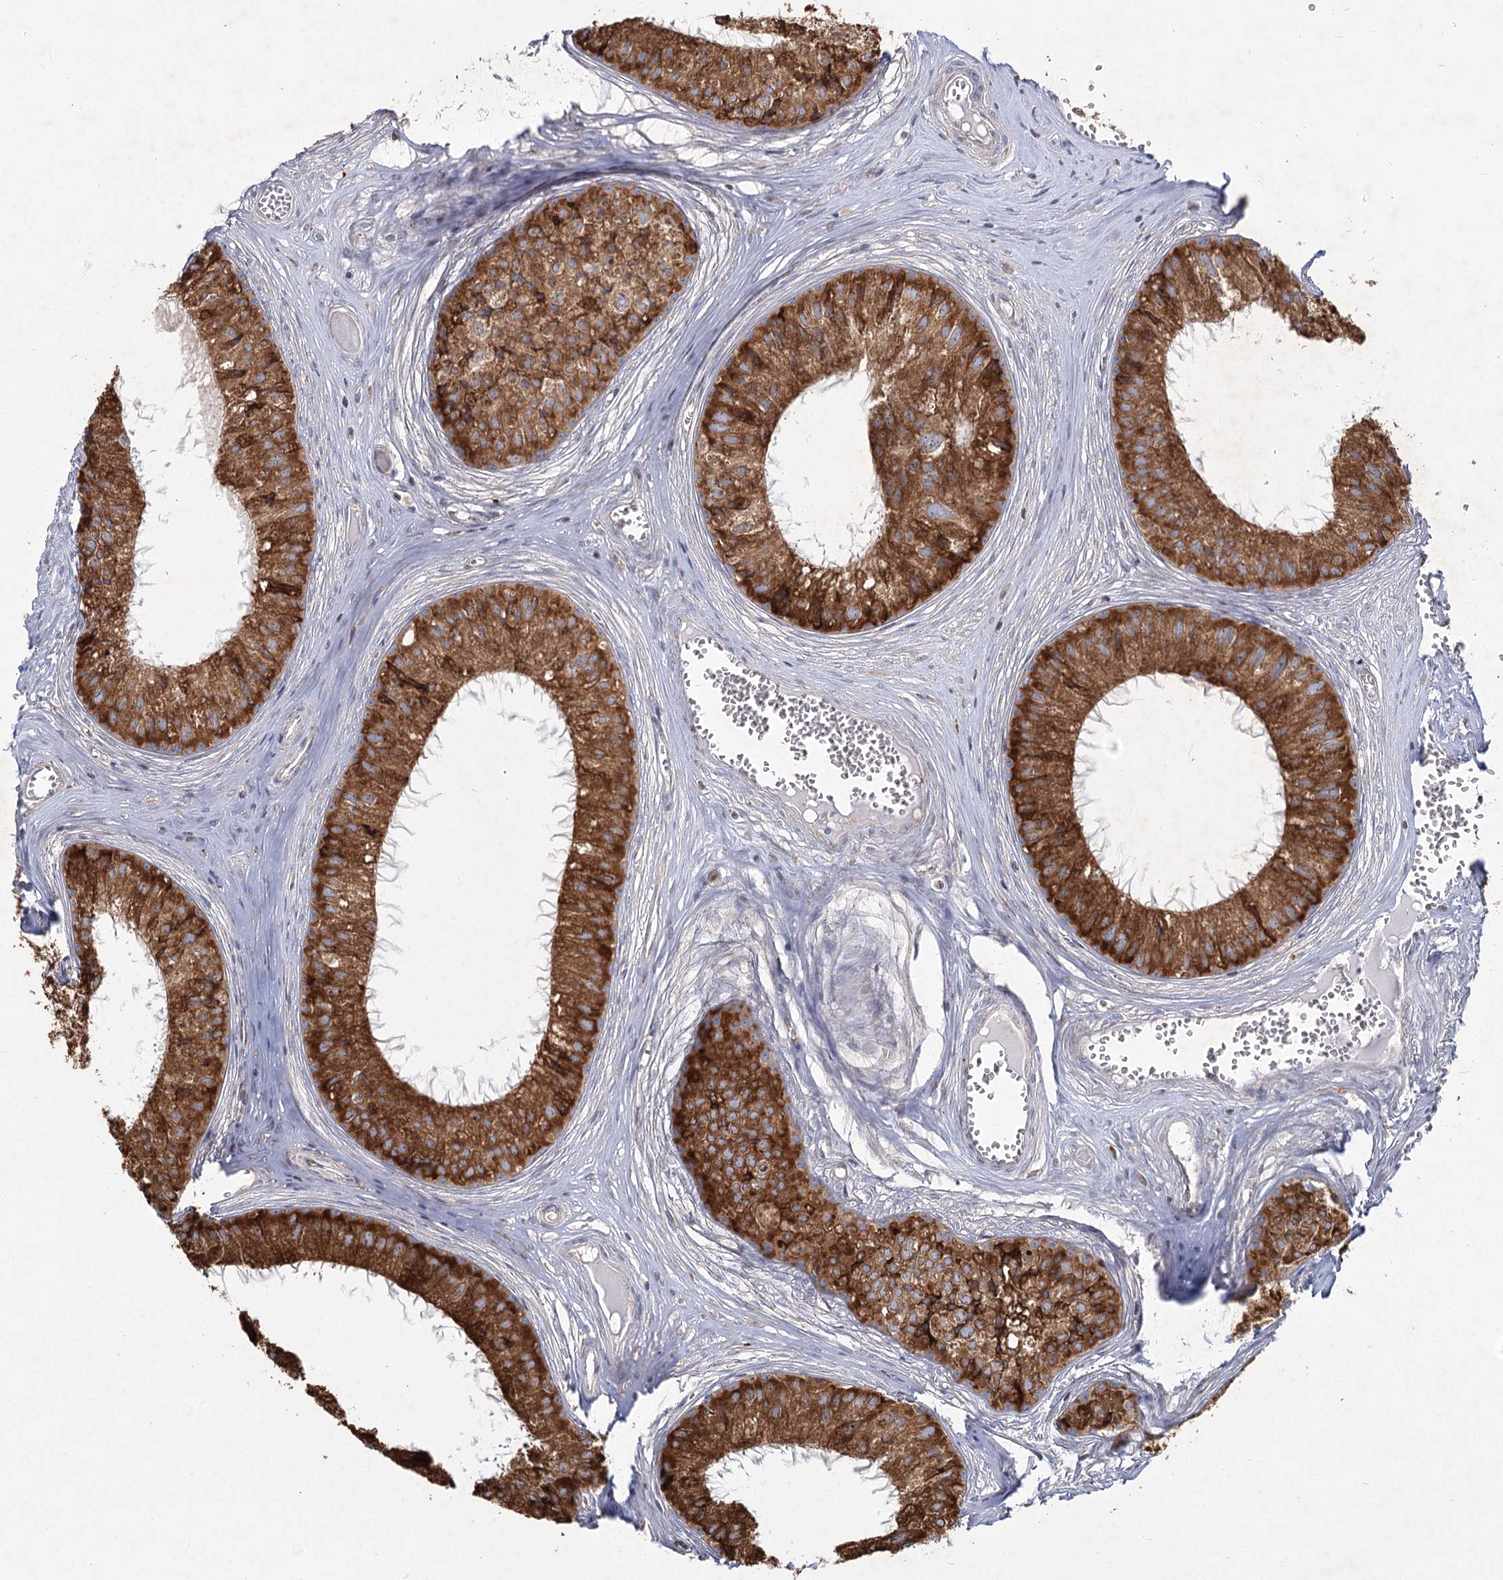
{"staining": {"intensity": "strong", "quantity": ">75%", "location": "cytoplasmic/membranous"}, "tissue": "epididymis", "cell_type": "Glandular cells", "image_type": "normal", "snomed": [{"axis": "morphology", "description": "Normal tissue, NOS"}, {"axis": "topography", "description": "Epididymis"}], "caption": "Brown immunohistochemical staining in benign human epididymis demonstrates strong cytoplasmic/membranous staining in approximately >75% of glandular cells.", "gene": "NHLRC2", "patient": {"sex": "male", "age": 36}}